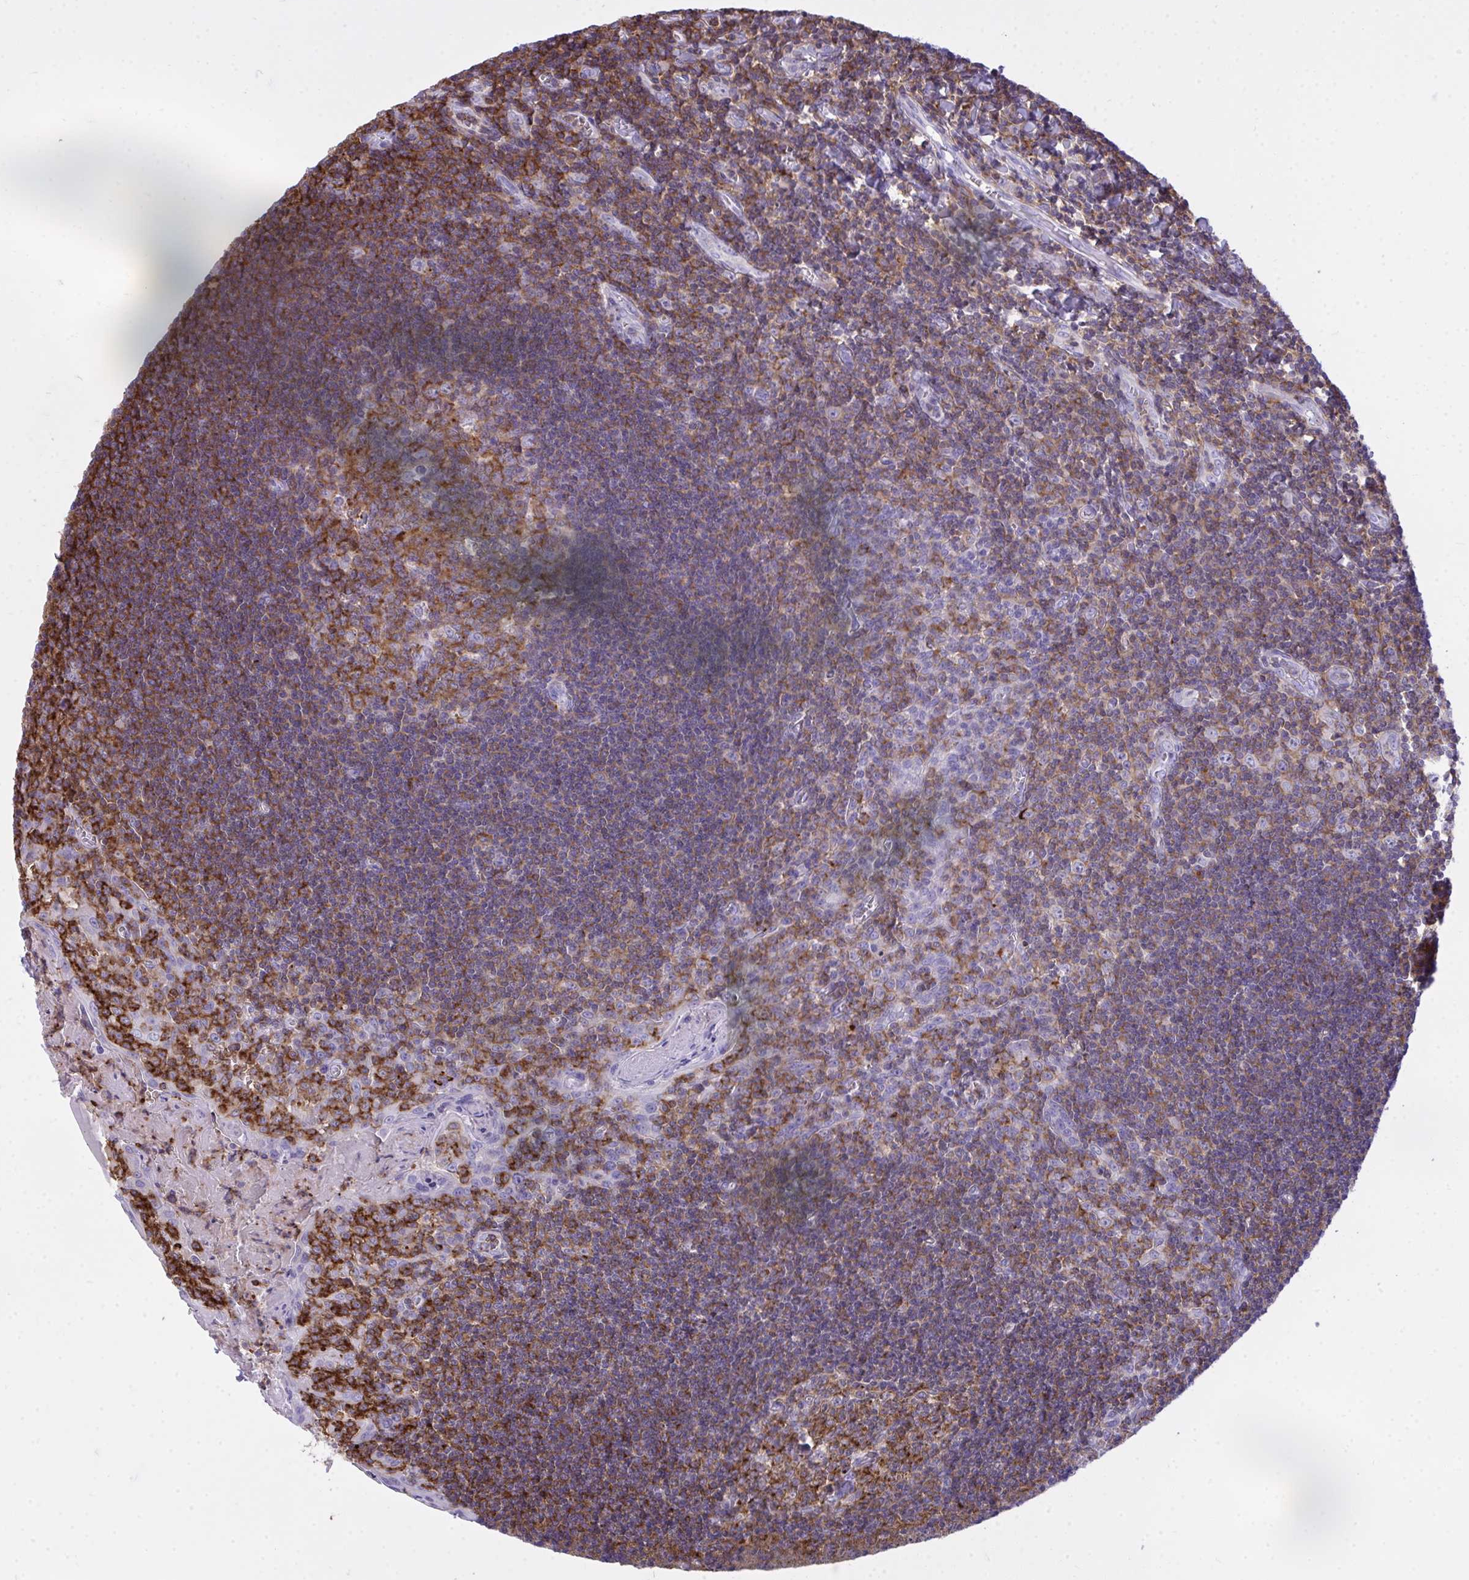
{"staining": {"intensity": "strong", "quantity": ">75%", "location": "cytoplasmic/membranous"}, "tissue": "tonsil", "cell_type": "Germinal center cells", "image_type": "normal", "snomed": [{"axis": "morphology", "description": "Normal tissue, NOS"}, {"axis": "morphology", "description": "Inflammation, NOS"}, {"axis": "topography", "description": "Tonsil"}], "caption": "IHC histopathology image of normal human tonsil stained for a protein (brown), which reveals high levels of strong cytoplasmic/membranous staining in approximately >75% of germinal center cells.", "gene": "AP5M1", "patient": {"sex": "female", "age": 31}}